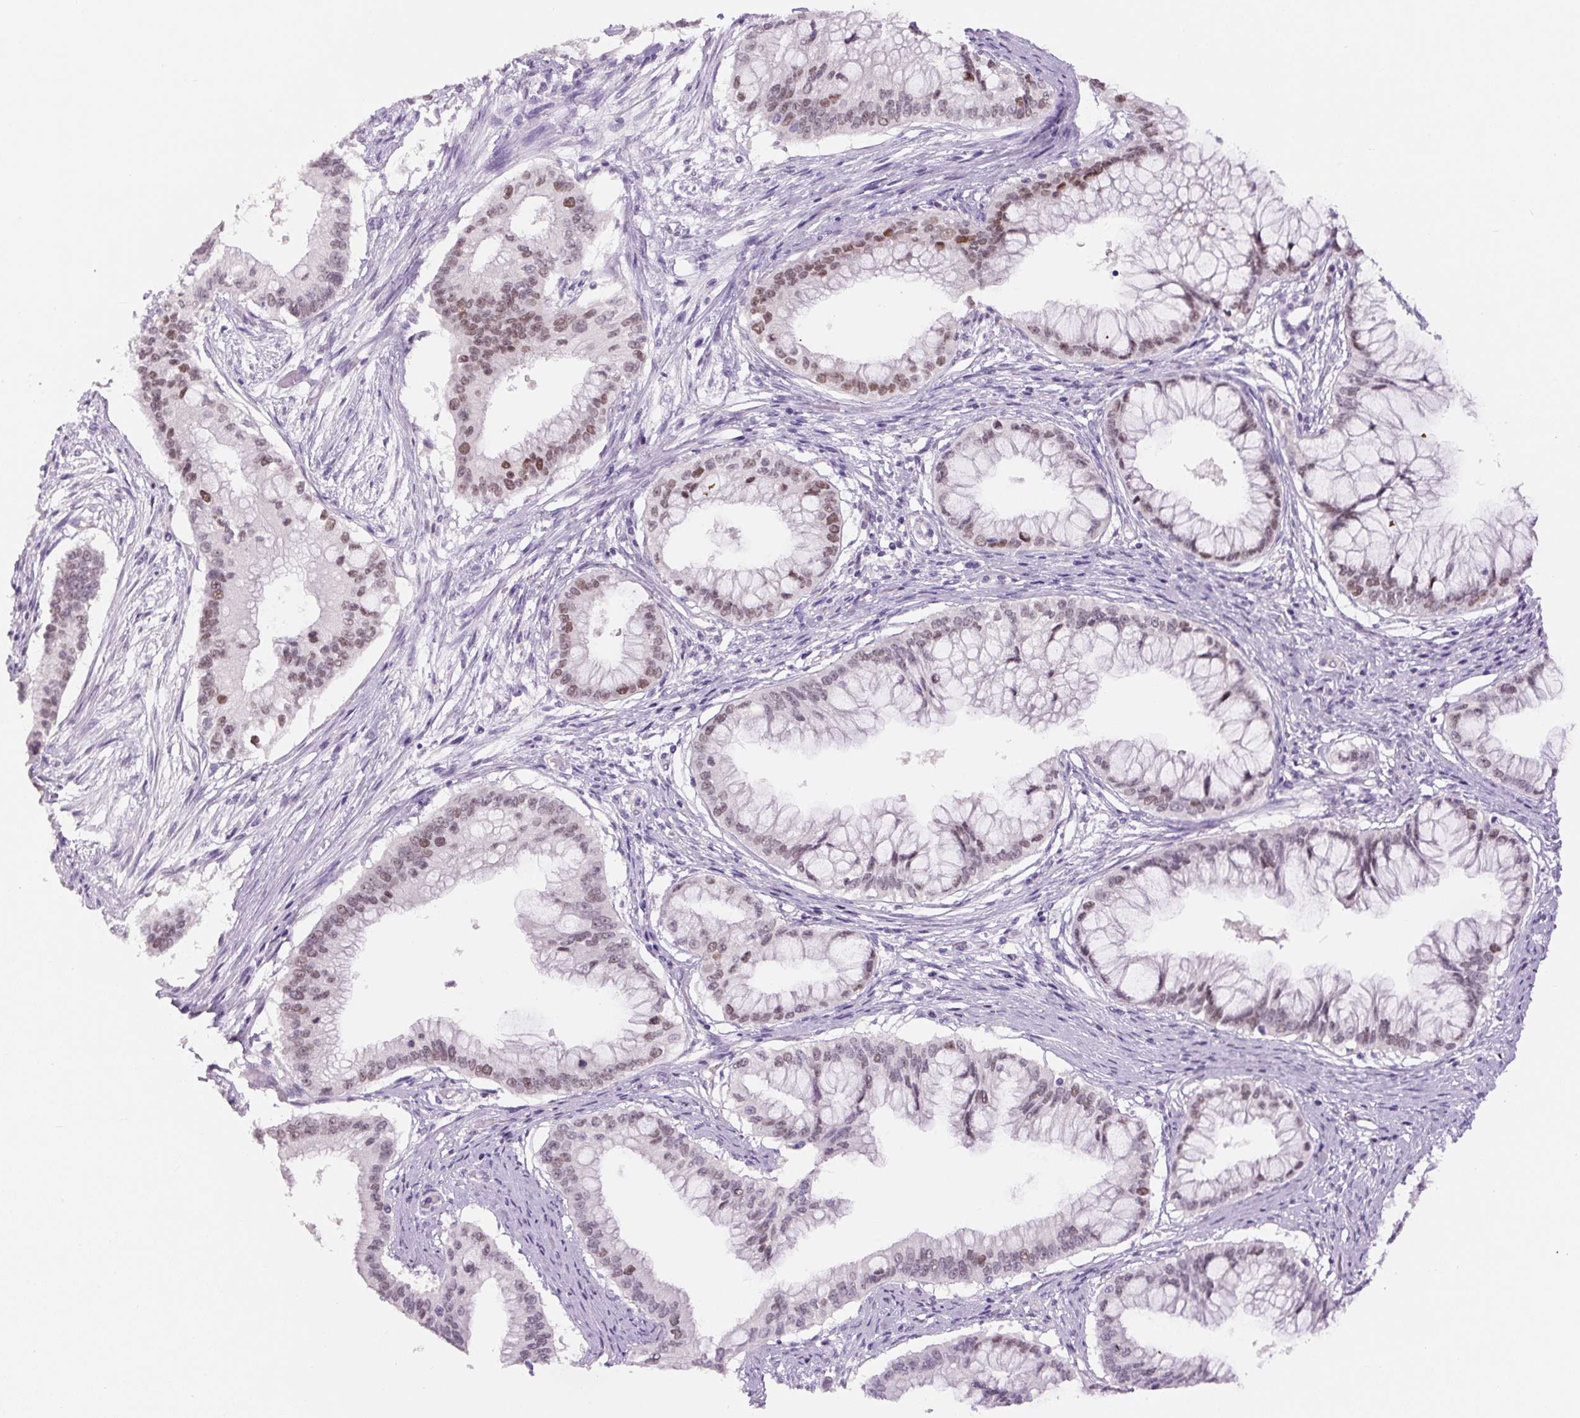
{"staining": {"intensity": "moderate", "quantity": "25%-75%", "location": "nuclear"}, "tissue": "pancreatic cancer", "cell_type": "Tumor cells", "image_type": "cancer", "snomed": [{"axis": "morphology", "description": "Adenocarcinoma, NOS"}, {"axis": "topography", "description": "Pancreas"}], "caption": "Pancreatic cancer (adenocarcinoma) stained for a protein exhibits moderate nuclear positivity in tumor cells. The staining was performed using DAB, with brown indicating positive protein expression. Nuclei are stained blue with hematoxylin.", "gene": "SIX1", "patient": {"sex": "male", "age": 46}}